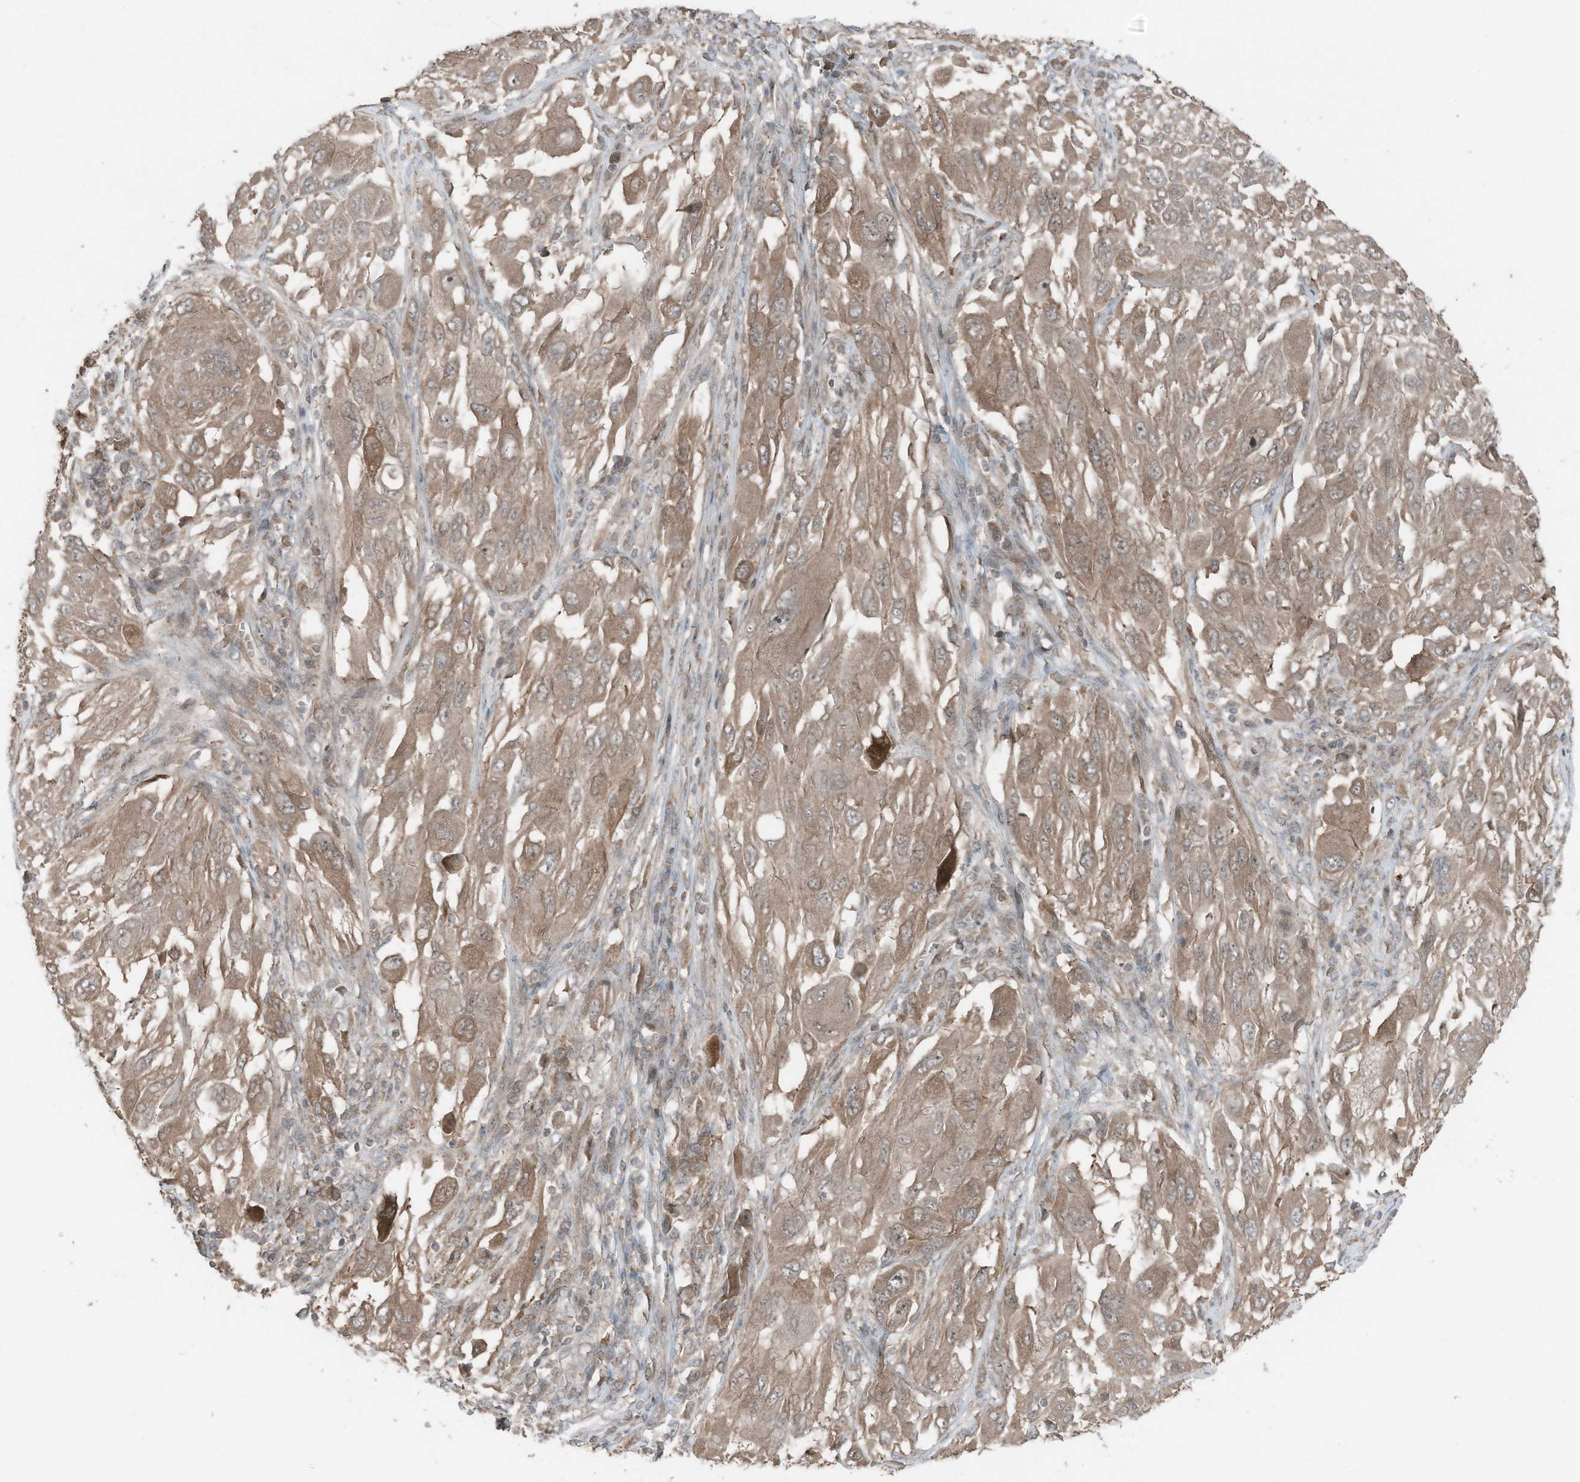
{"staining": {"intensity": "moderate", "quantity": ">75%", "location": "cytoplasmic/membranous,nuclear"}, "tissue": "melanoma", "cell_type": "Tumor cells", "image_type": "cancer", "snomed": [{"axis": "morphology", "description": "Malignant melanoma, NOS"}, {"axis": "topography", "description": "Skin"}], "caption": "Malignant melanoma was stained to show a protein in brown. There is medium levels of moderate cytoplasmic/membranous and nuclear positivity in about >75% of tumor cells.", "gene": "TXNDC9", "patient": {"sex": "female", "age": 91}}